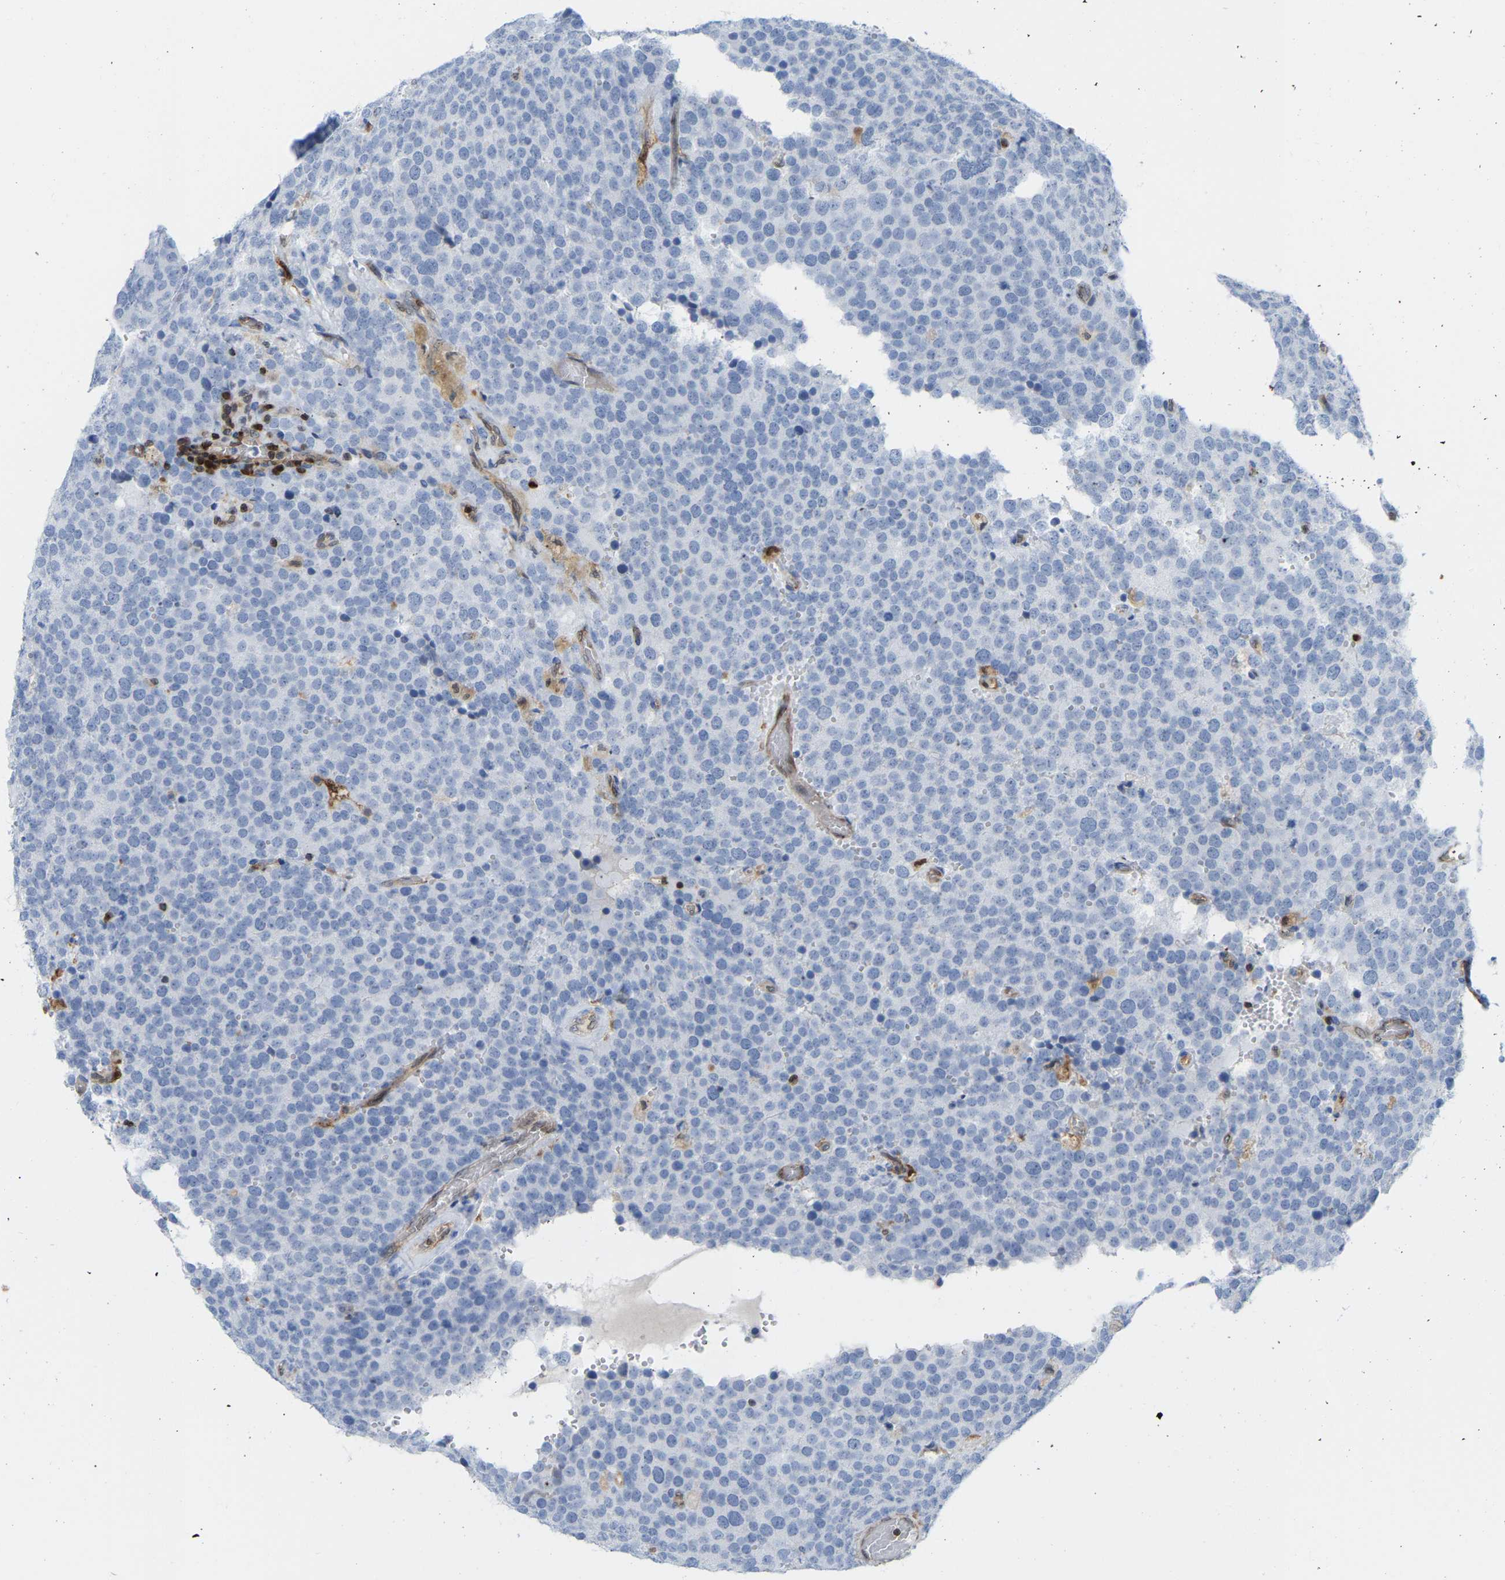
{"staining": {"intensity": "negative", "quantity": "none", "location": "none"}, "tissue": "testis cancer", "cell_type": "Tumor cells", "image_type": "cancer", "snomed": [{"axis": "morphology", "description": "Normal tissue, NOS"}, {"axis": "morphology", "description": "Seminoma, NOS"}, {"axis": "topography", "description": "Testis"}], "caption": "Protein analysis of testis cancer (seminoma) demonstrates no significant staining in tumor cells.", "gene": "GIMAP4", "patient": {"sex": "male", "age": 71}}